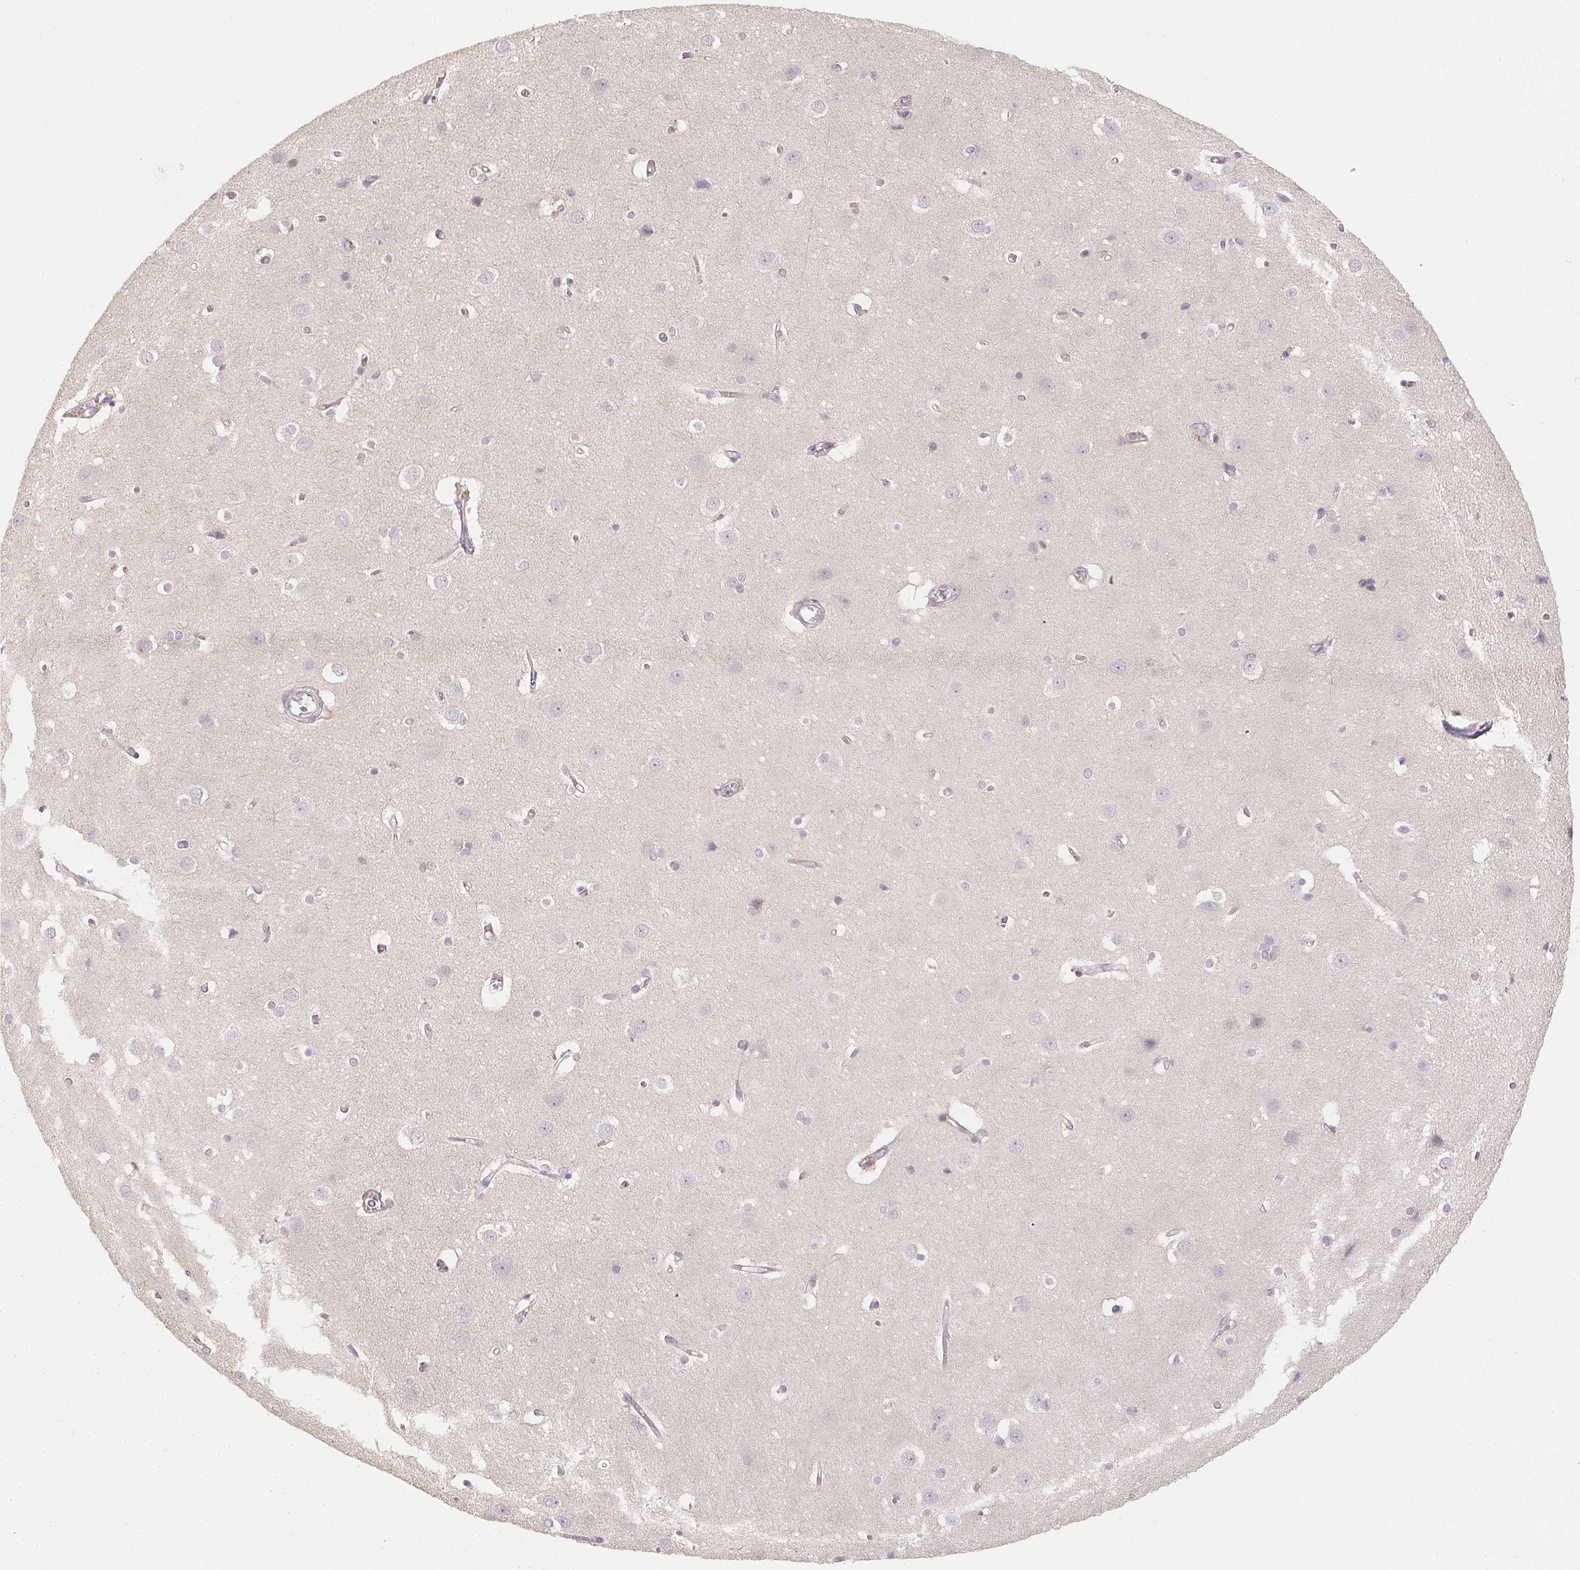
{"staining": {"intensity": "weak", "quantity": "<25%", "location": "cytoplasmic/membranous"}, "tissue": "cerebral cortex", "cell_type": "Endothelial cells", "image_type": "normal", "snomed": [{"axis": "morphology", "description": "Normal tissue, NOS"}, {"axis": "topography", "description": "Cerebral cortex"}], "caption": "Immunohistochemistry histopathology image of normal cerebral cortex: human cerebral cortex stained with DAB (3,3'-diaminobenzidine) reveals no significant protein positivity in endothelial cells. Brightfield microscopy of immunohistochemistry (IHC) stained with DAB (3,3'-diaminobenzidine) (brown) and hematoxylin (blue), captured at high magnification.", "gene": "SOAT1", "patient": {"sex": "male", "age": 37}}